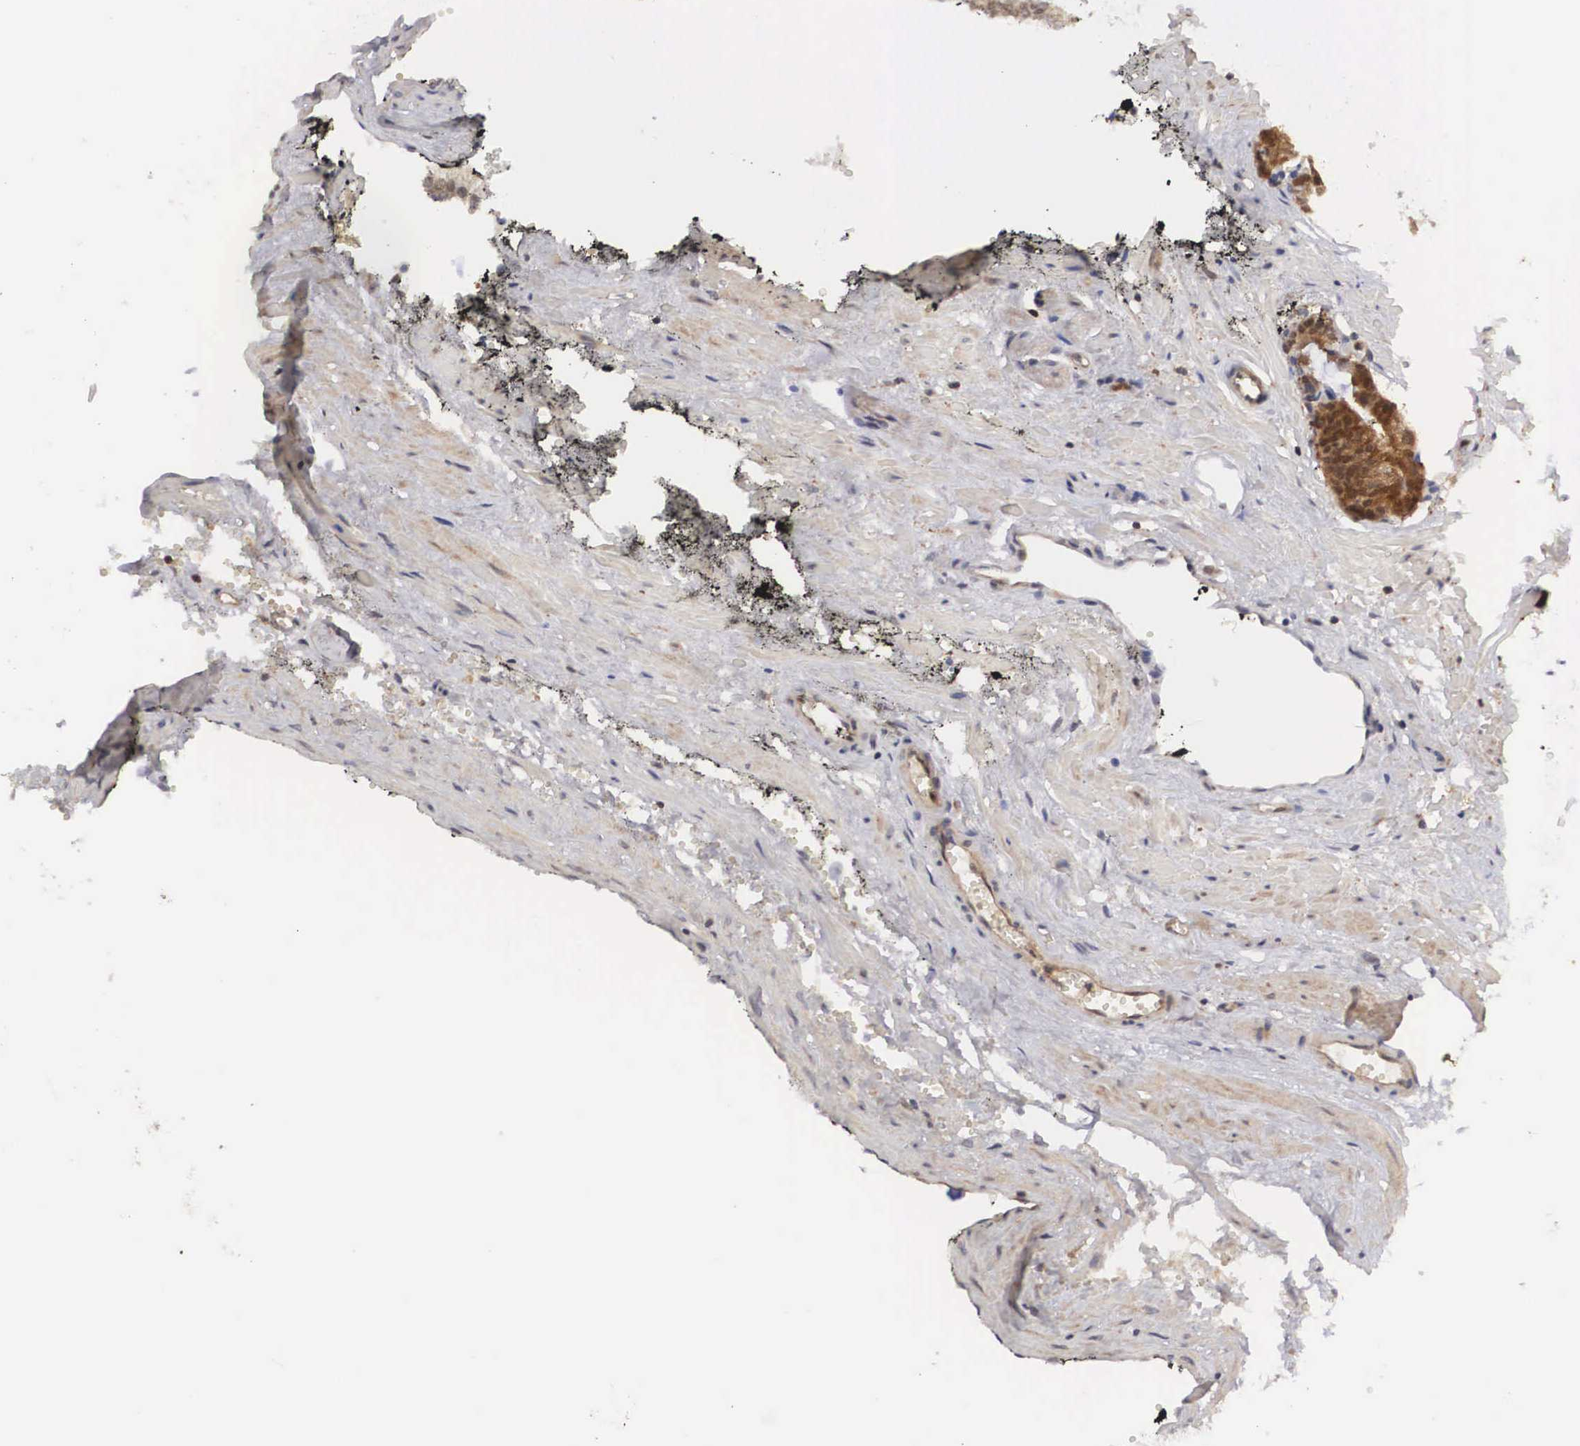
{"staining": {"intensity": "moderate", "quantity": ">75%", "location": "cytoplasmic/membranous,nuclear"}, "tissue": "prostate cancer", "cell_type": "Tumor cells", "image_type": "cancer", "snomed": [{"axis": "morphology", "description": "Adenocarcinoma, High grade"}, {"axis": "topography", "description": "Prostate"}], "caption": "A medium amount of moderate cytoplasmic/membranous and nuclear positivity is identified in about >75% of tumor cells in prostate high-grade adenocarcinoma tissue.", "gene": "ADSL", "patient": {"sex": "male", "age": 56}}